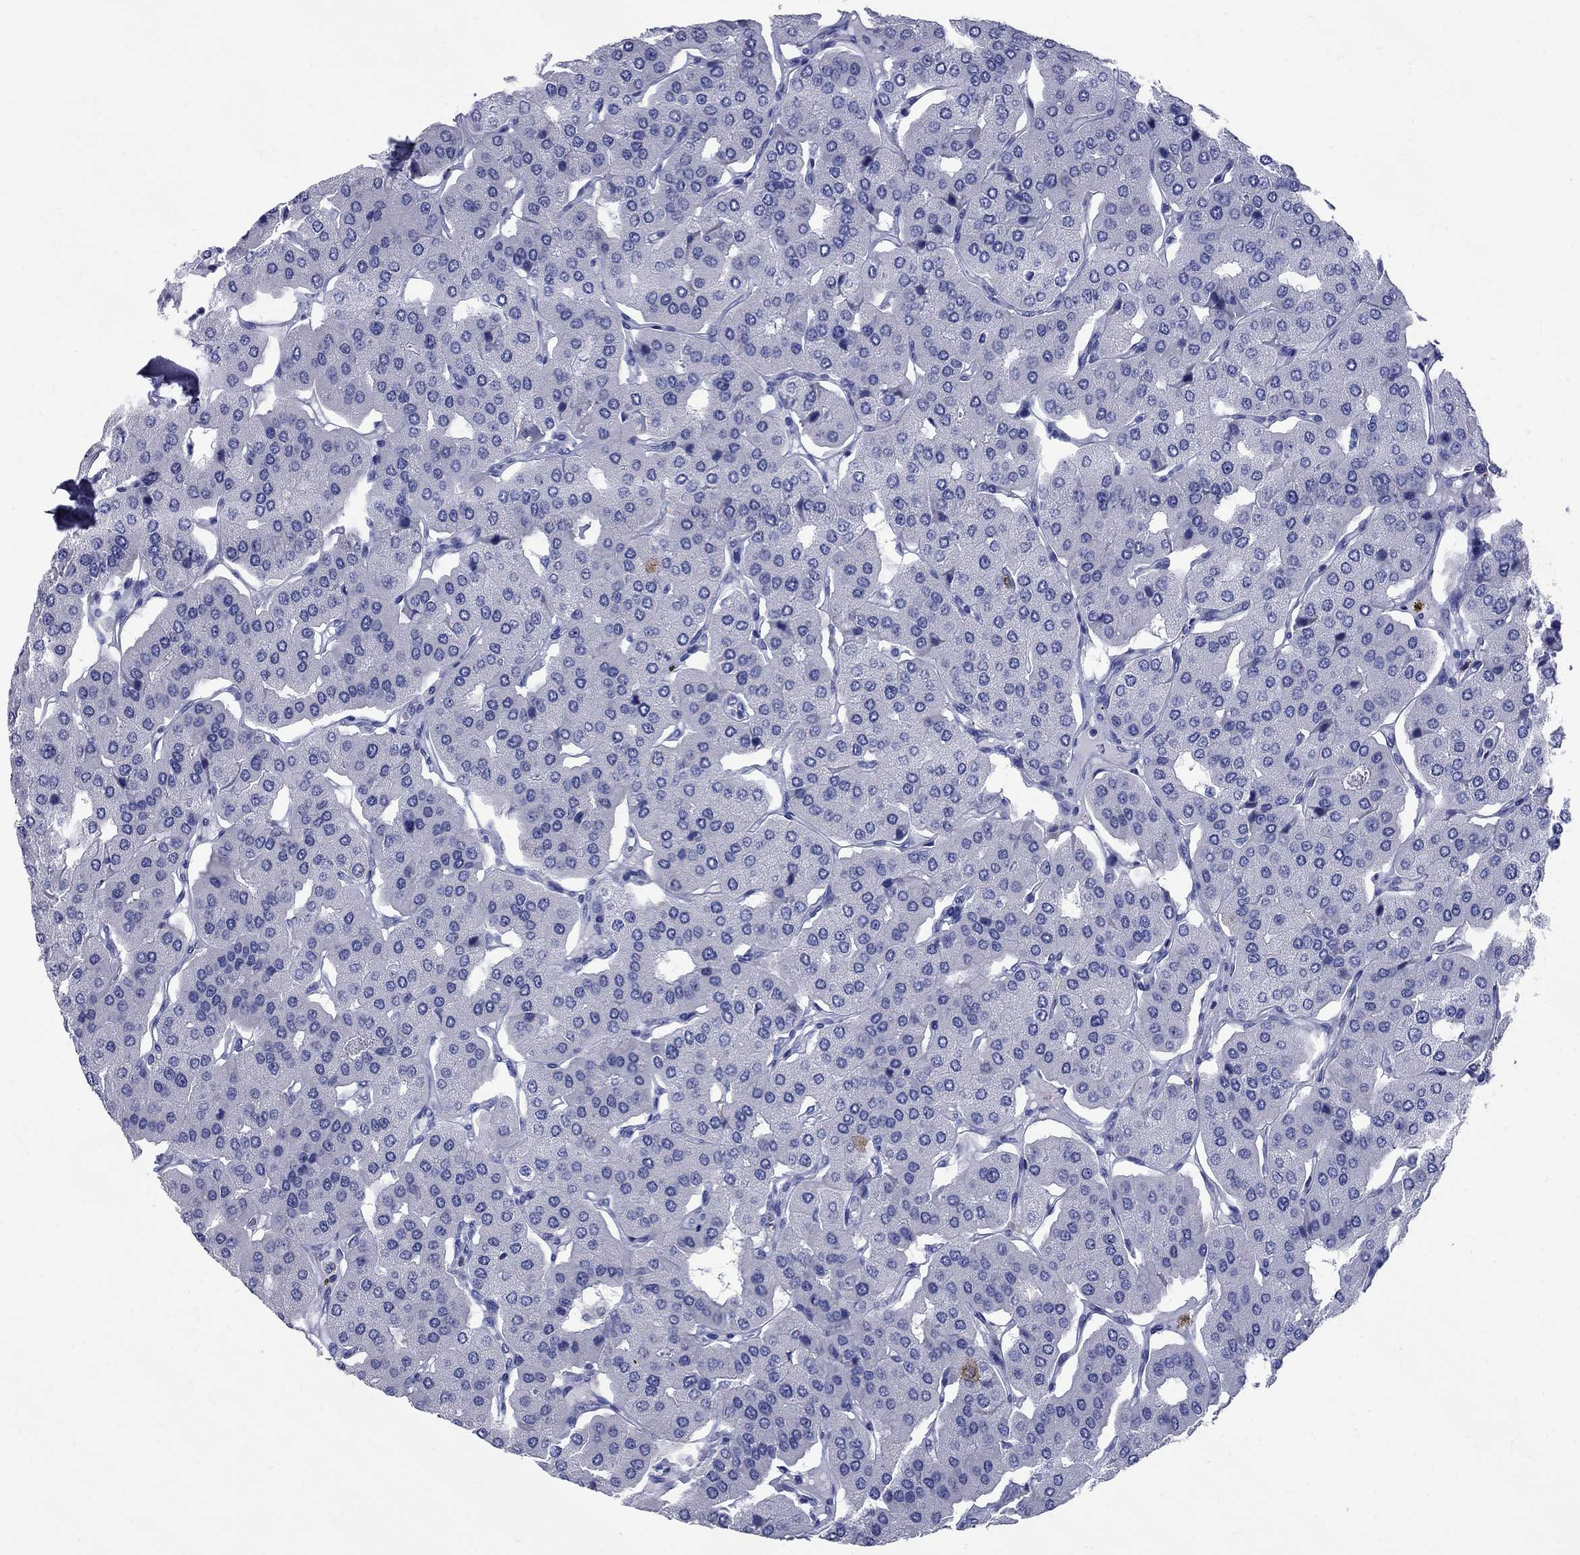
{"staining": {"intensity": "moderate", "quantity": "<25%", "location": "cytoplasmic/membranous"}, "tissue": "parathyroid gland", "cell_type": "Glandular cells", "image_type": "normal", "snomed": [{"axis": "morphology", "description": "Normal tissue, NOS"}, {"axis": "morphology", "description": "Adenoma, NOS"}, {"axis": "topography", "description": "Parathyroid gland"}], "caption": "Immunohistochemical staining of unremarkable human parathyroid gland reveals low levels of moderate cytoplasmic/membranous positivity in about <25% of glandular cells.", "gene": "TACC3", "patient": {"sex": "female", "age": 86}}